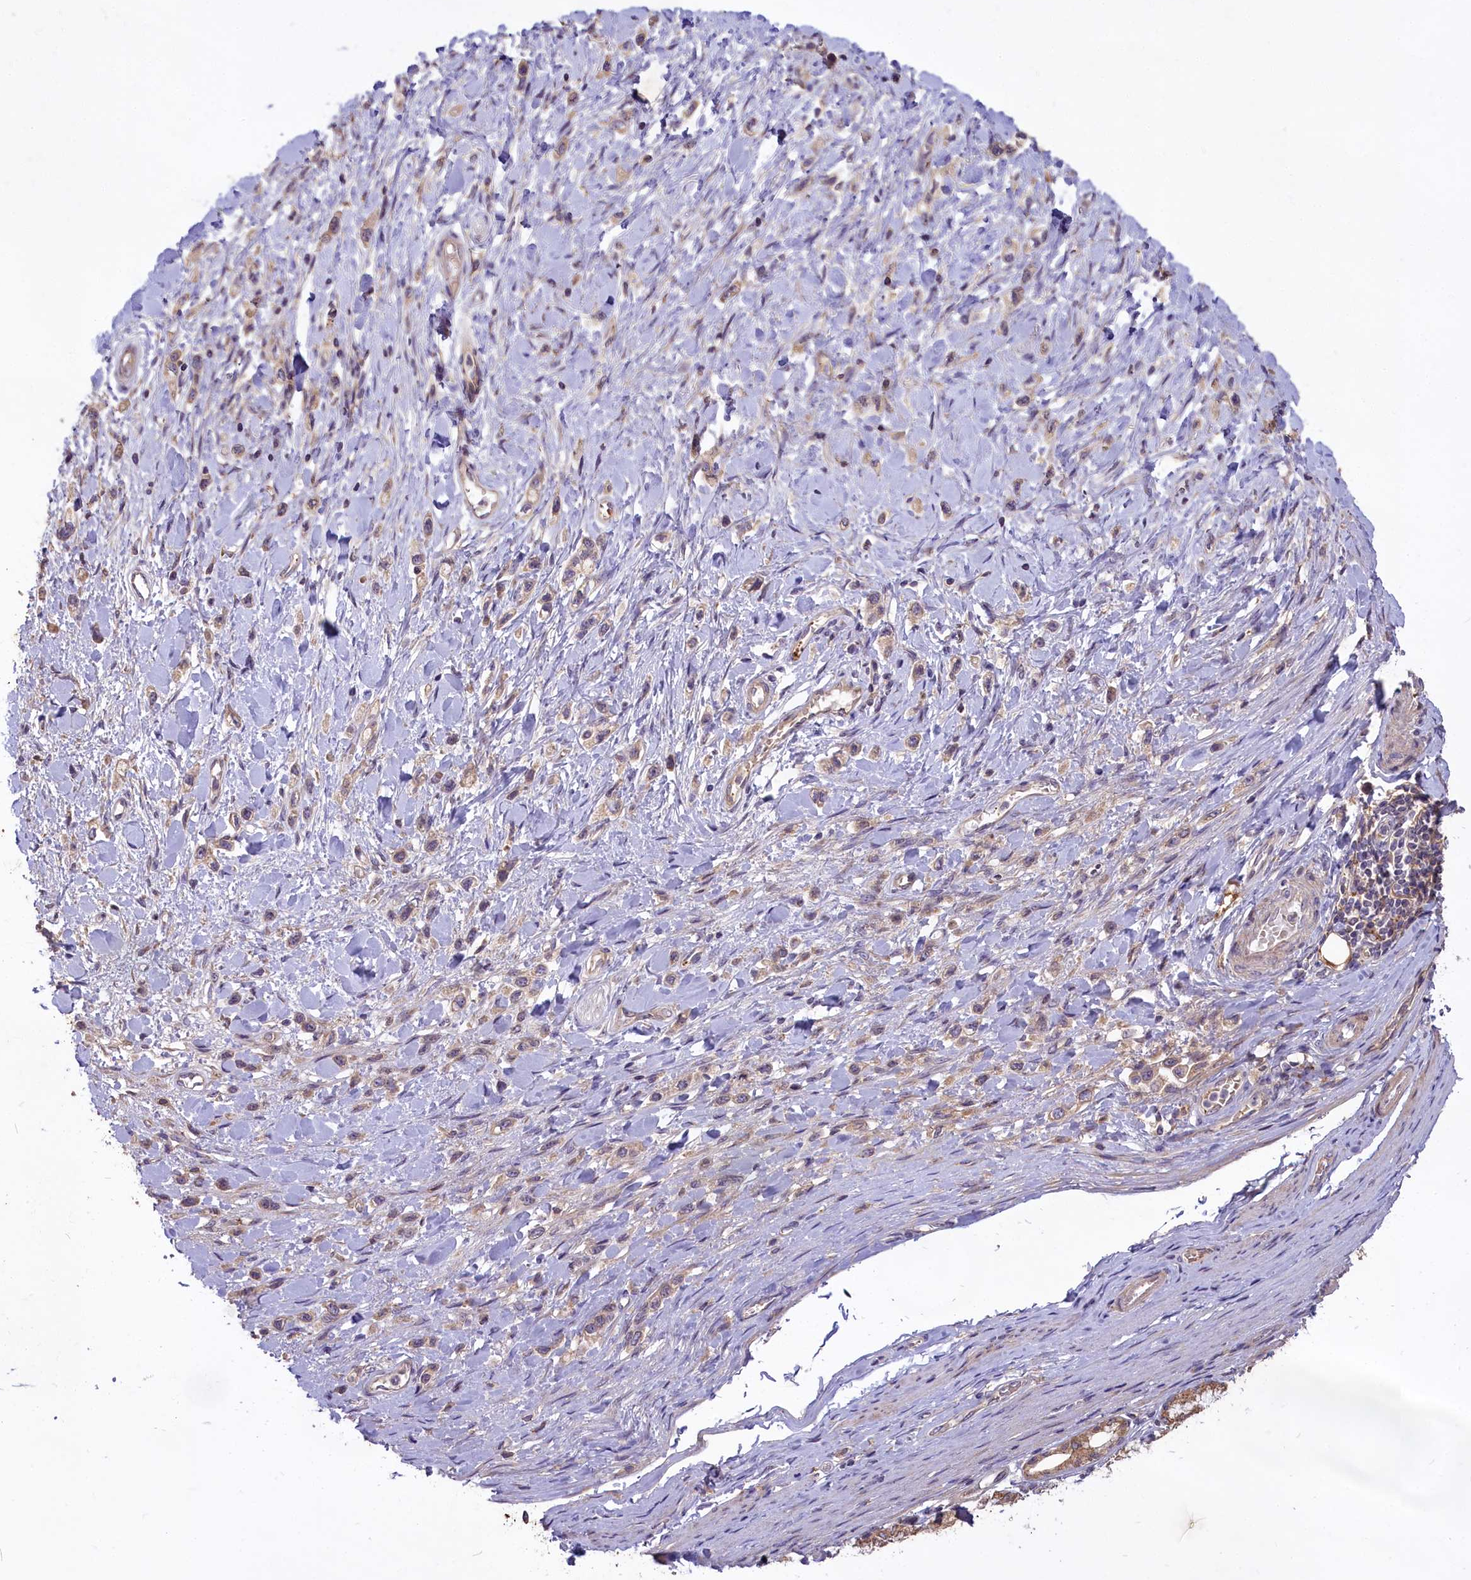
{"staining": {"intensity": "weak", "quantity": "<25%", "location": "cytoplasmic/membranous"}, "tissue": "stomach cancer", "cell_type": "Tumor cells", "image_type": "cancer", "snomed": [{"axis": "morphology", "description": "Adenocarcinoma, NOS"}, {"axis": "topography", "description": "Stomach"}], "caption": "A histopathology image of stomach adenocarcinoma stained for a protein reveals no brown staining in tumor cells.", "gene": "MEMO1", "patient": {"sex": "female", "age": 65}}